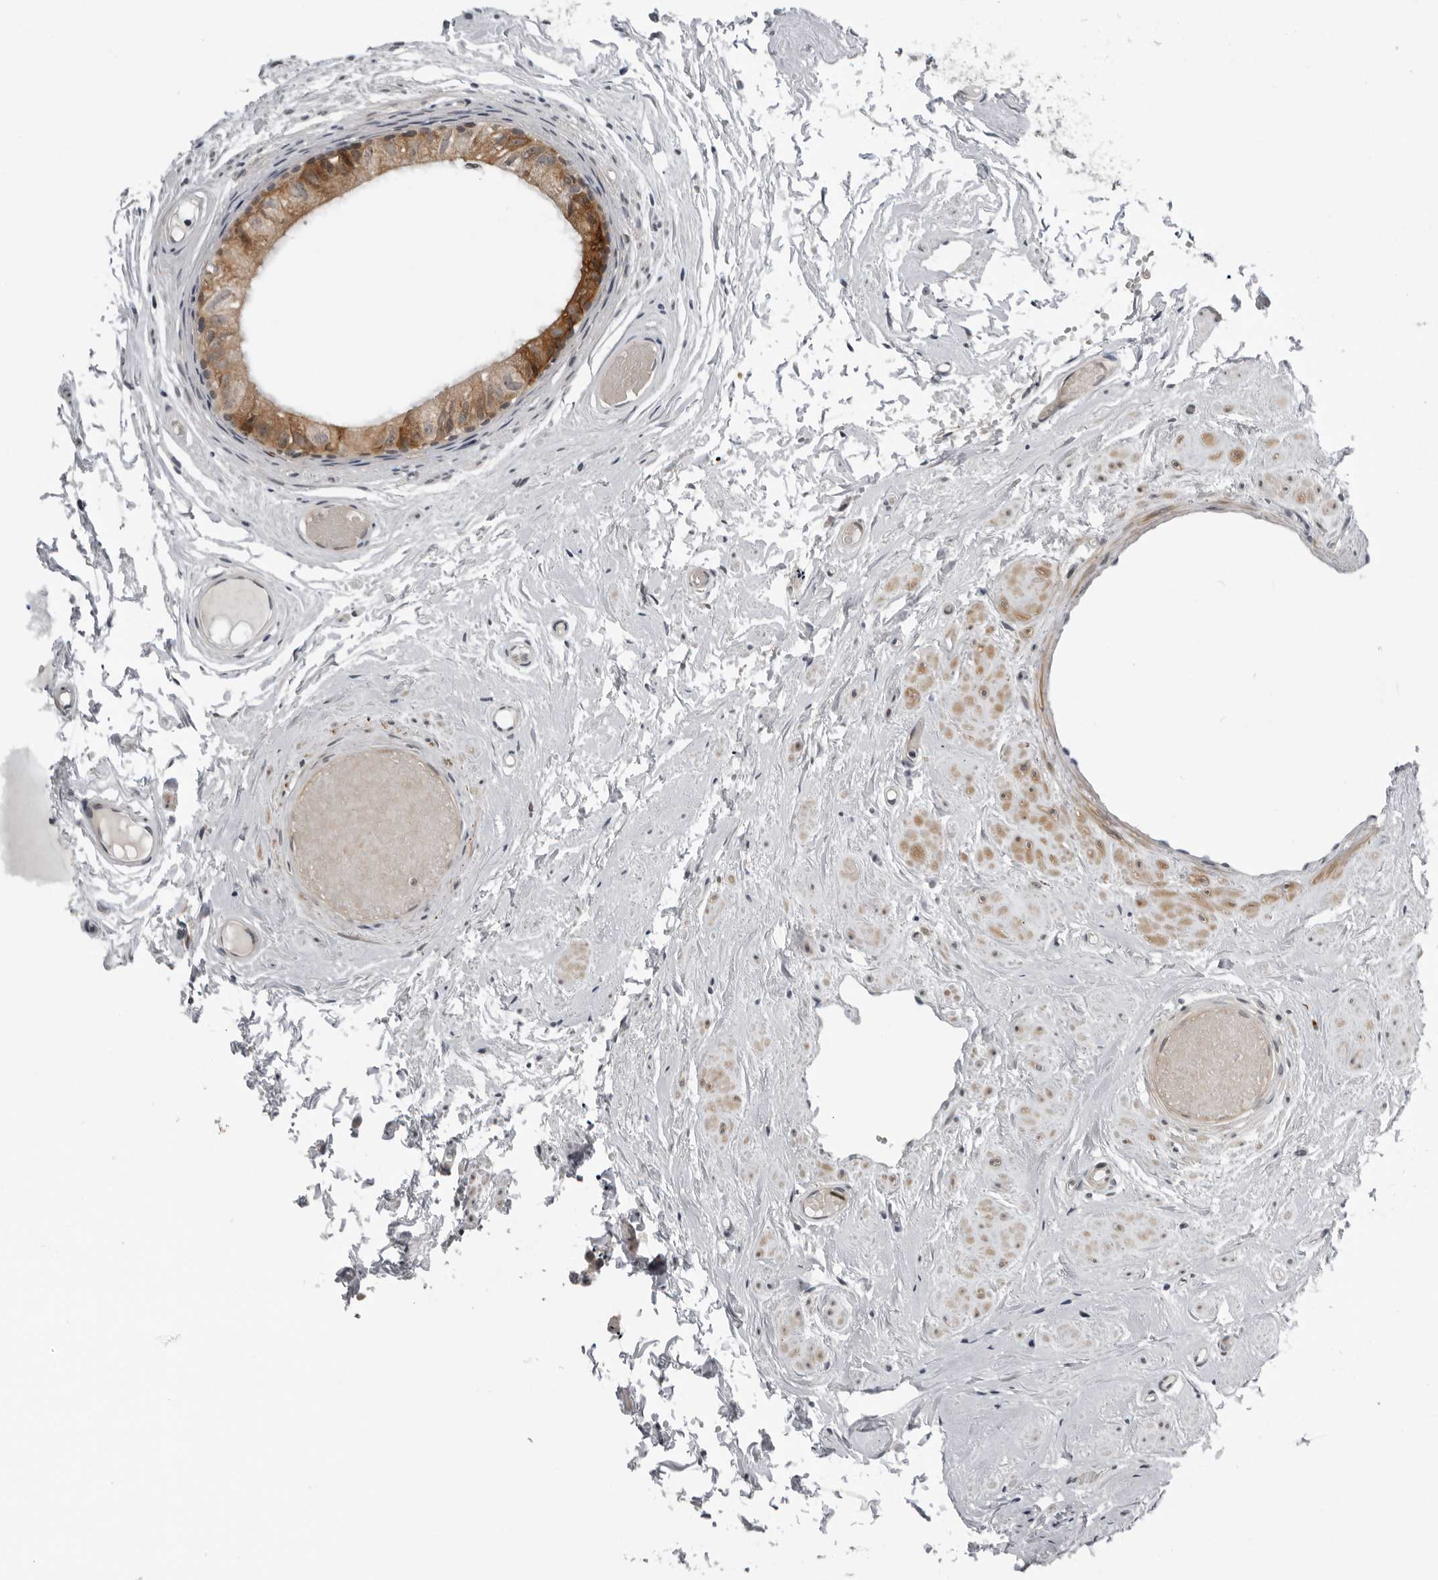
{"staining": {"intensity": "moderate", "quantity": ">75%", "location": "cytoplasmic/membranous"}, "tissue": "epididymis", "cell_type": "Glandular cells", "image_type": "normal", "snomed": [{"axis": "morphology", "description": "Normal tissue, NOS"}, {"axis": "topography", "description": "Epididymis"}], "caption": "Immunohistochemistry image of normal human epididymis stained for a protein (brown), which shows medium levels of moderate cytoplasmic/membranous positivity in about >75% of glandular cells.", "gene": "ALPK2", "patient": {"sex": "male", "age": 79}}